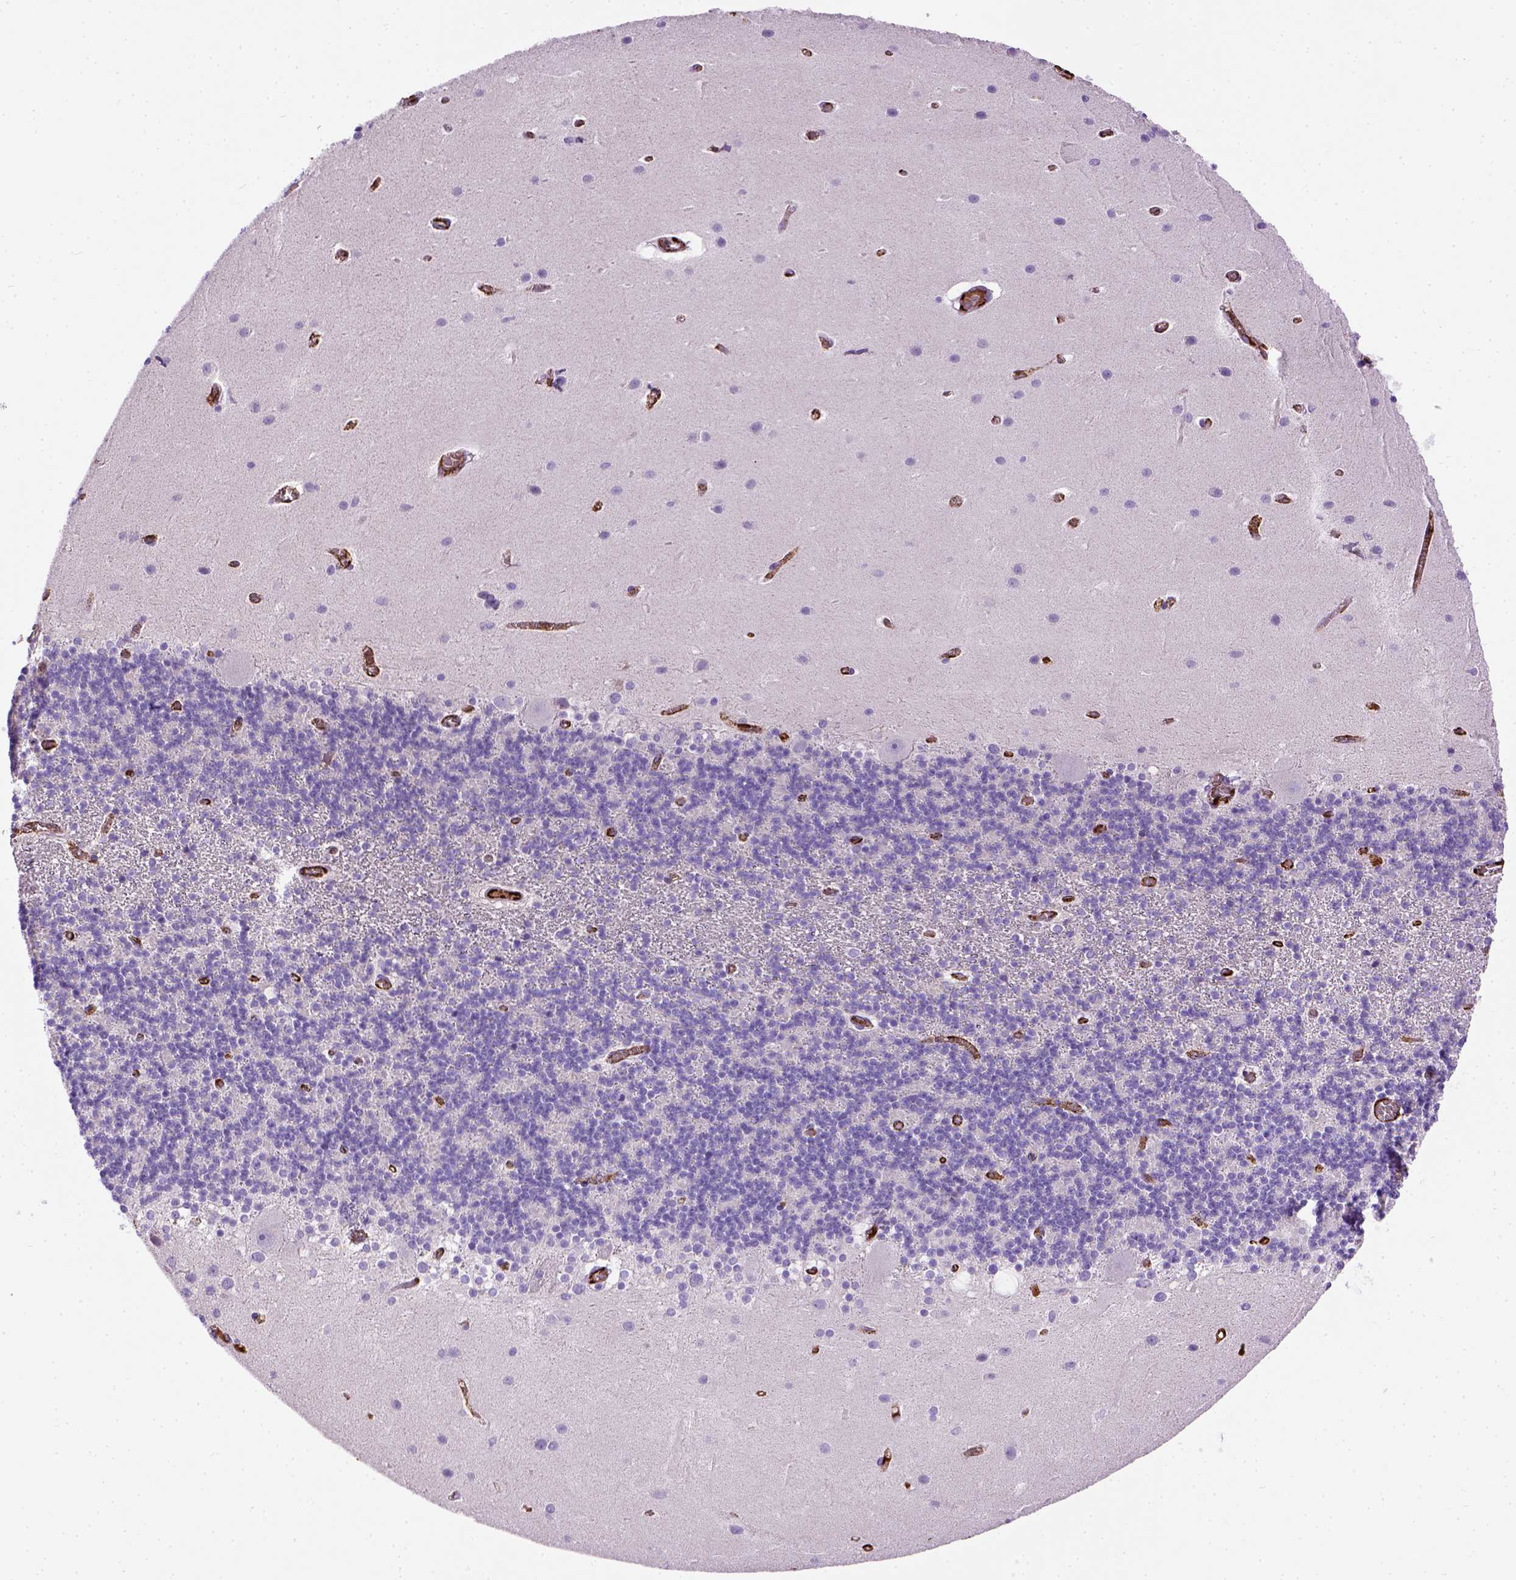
{"staining": {"intensity": "negative", "quantity": "none", "location": "none"}, "tissue": "cerebellum", "cell_type": "Cells in granular layer", "image_type": "normal", "snomed": [{"axis": "morphology", "description": "Normal tissue, NOS"}, {"axis": "topography", "description": "Cerebellum"}], "caption": "This micrograph is of benign cerebellum stained with IHC to label a protein in brown with the nuclei are counter-stained blue. There is no positivity in cells in granular layer. (DAB (3,3'-diaminobenzidine) immunohistochemistry (IHC), high magnification).", "gene": "VWF", "patient": {"sex": "male", "age": 70}}